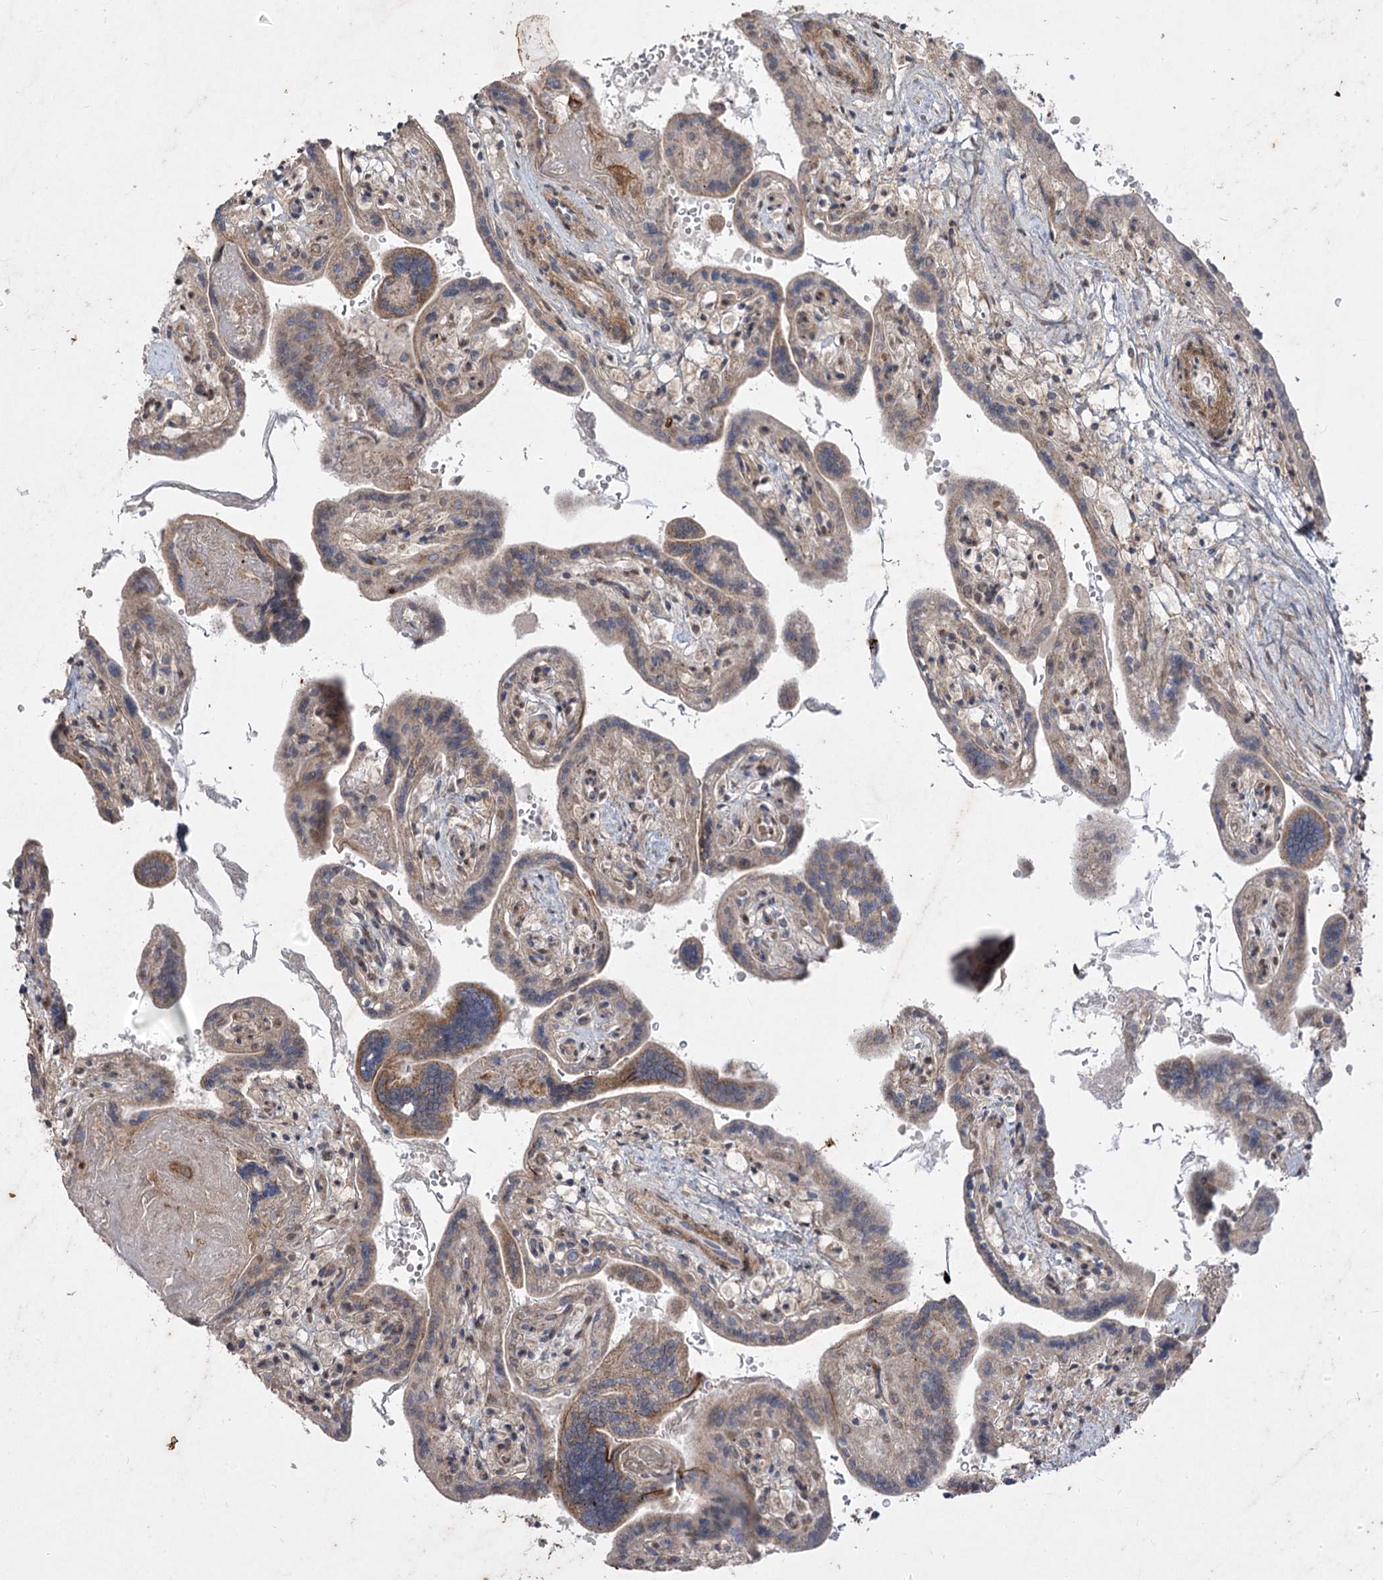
{"staining": {"intensity": "moderate", "quantity": ">75%", "location": "cytoplasmic/membranous"}, "tissue": "placenta", "cell_type": "Trophoblastic cells", "image_type": "normal", "snomed": [{"axis": "morphology", "description": "Normal tissue, NOS"}, {"axis": "topography", "description": "Placenta"}], "caption": "Brown immunohistochemical staining in benign placenta demonstrates moderate cytoplasmic/membranous expression in about >75% of trophoblastic cells.", "gene": "ZSCAN23", "patient": {"sex": "female", "age": 37}}